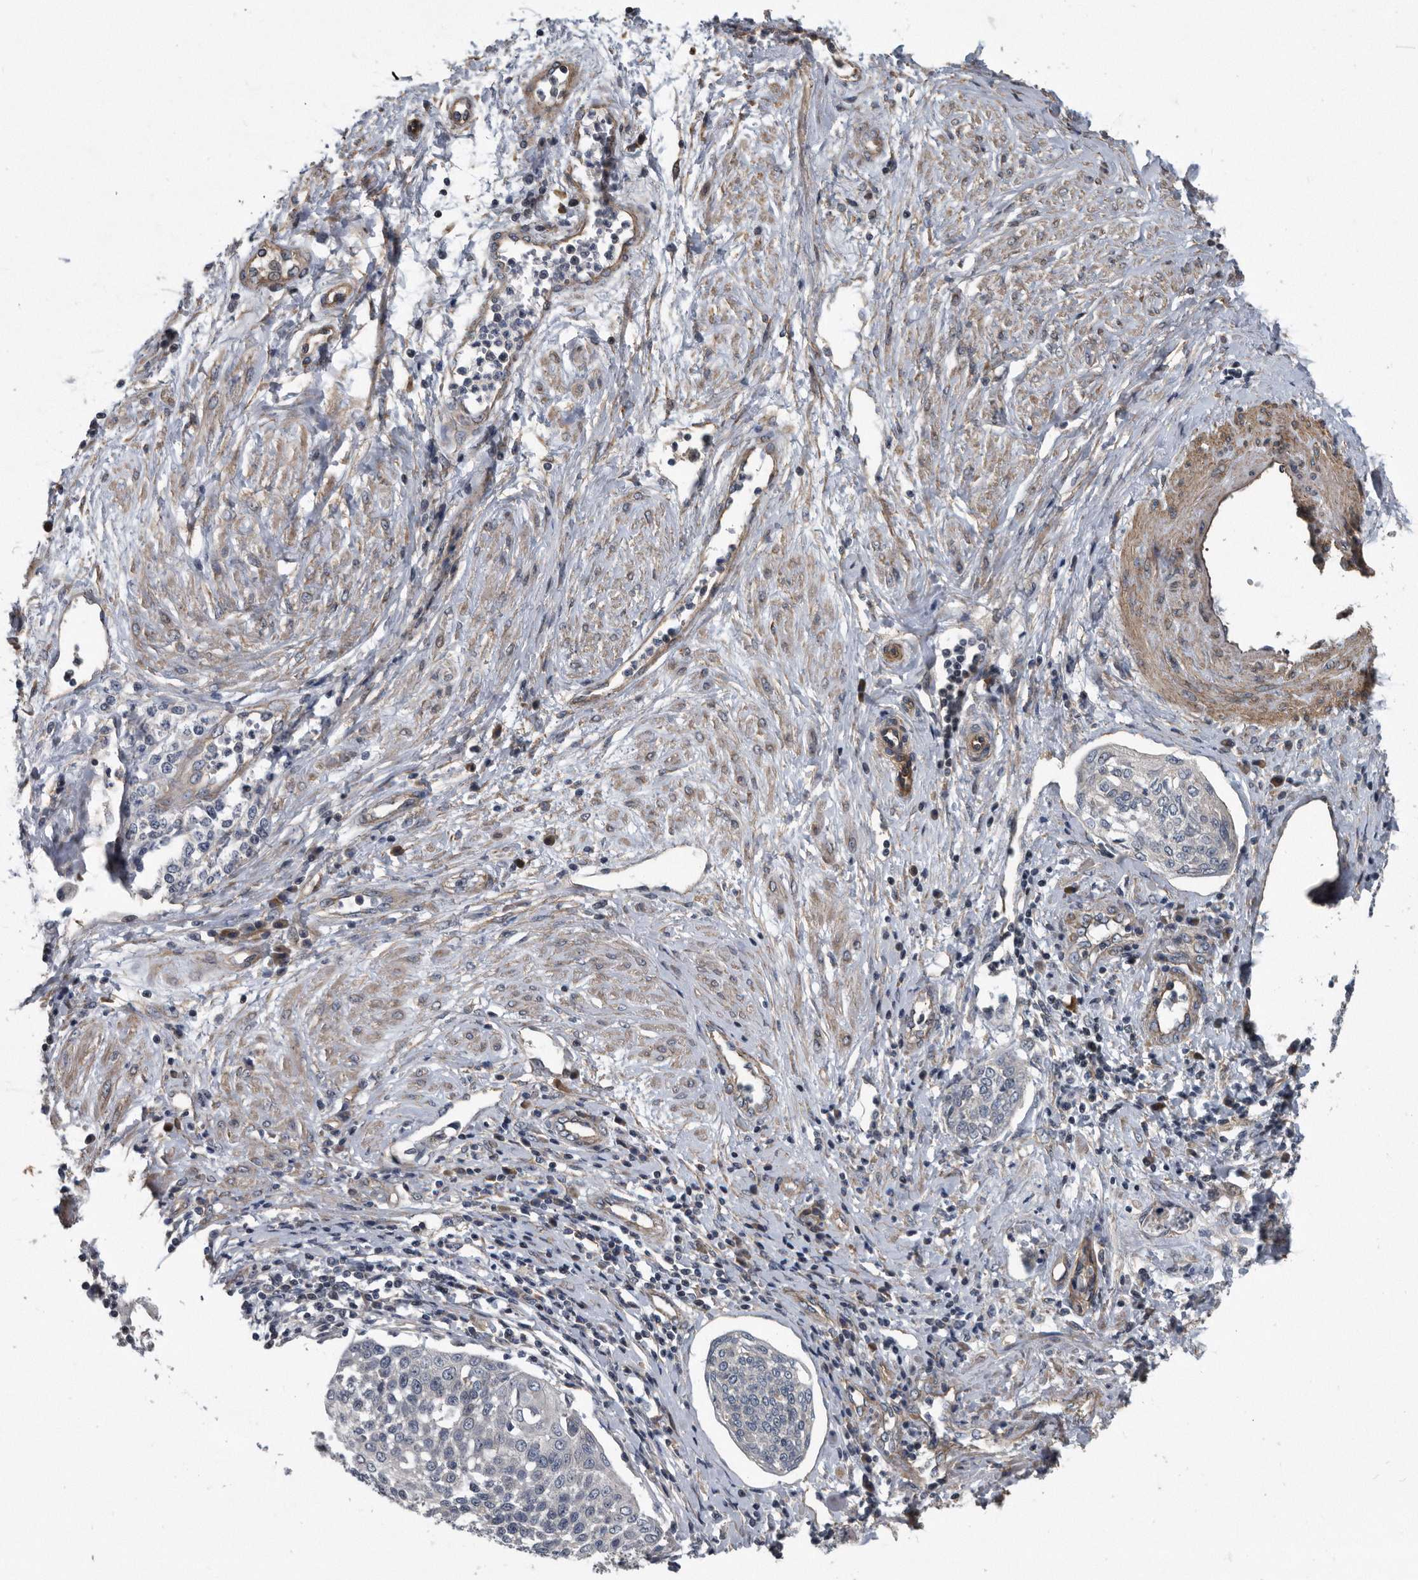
{"staining": {"intensity": "negative", "quantity": "none", "location": "none"}, "tissue": "cervical cancer", "cell_type": "Tumor cells", "image_type": "cancer", "snomed": [{"axis": "morphology", "description": "Squamous cell carcinoma, NOS"}, {"axis": "topography", "description": "Cervix"}], "caption": "An image of squamous cell carcinoma (cervical) stained for a protein demonstrates no brown staining in tumor cells.", "gene": "ARMCX1", "patient": {"sex": "female", "age": 34}}